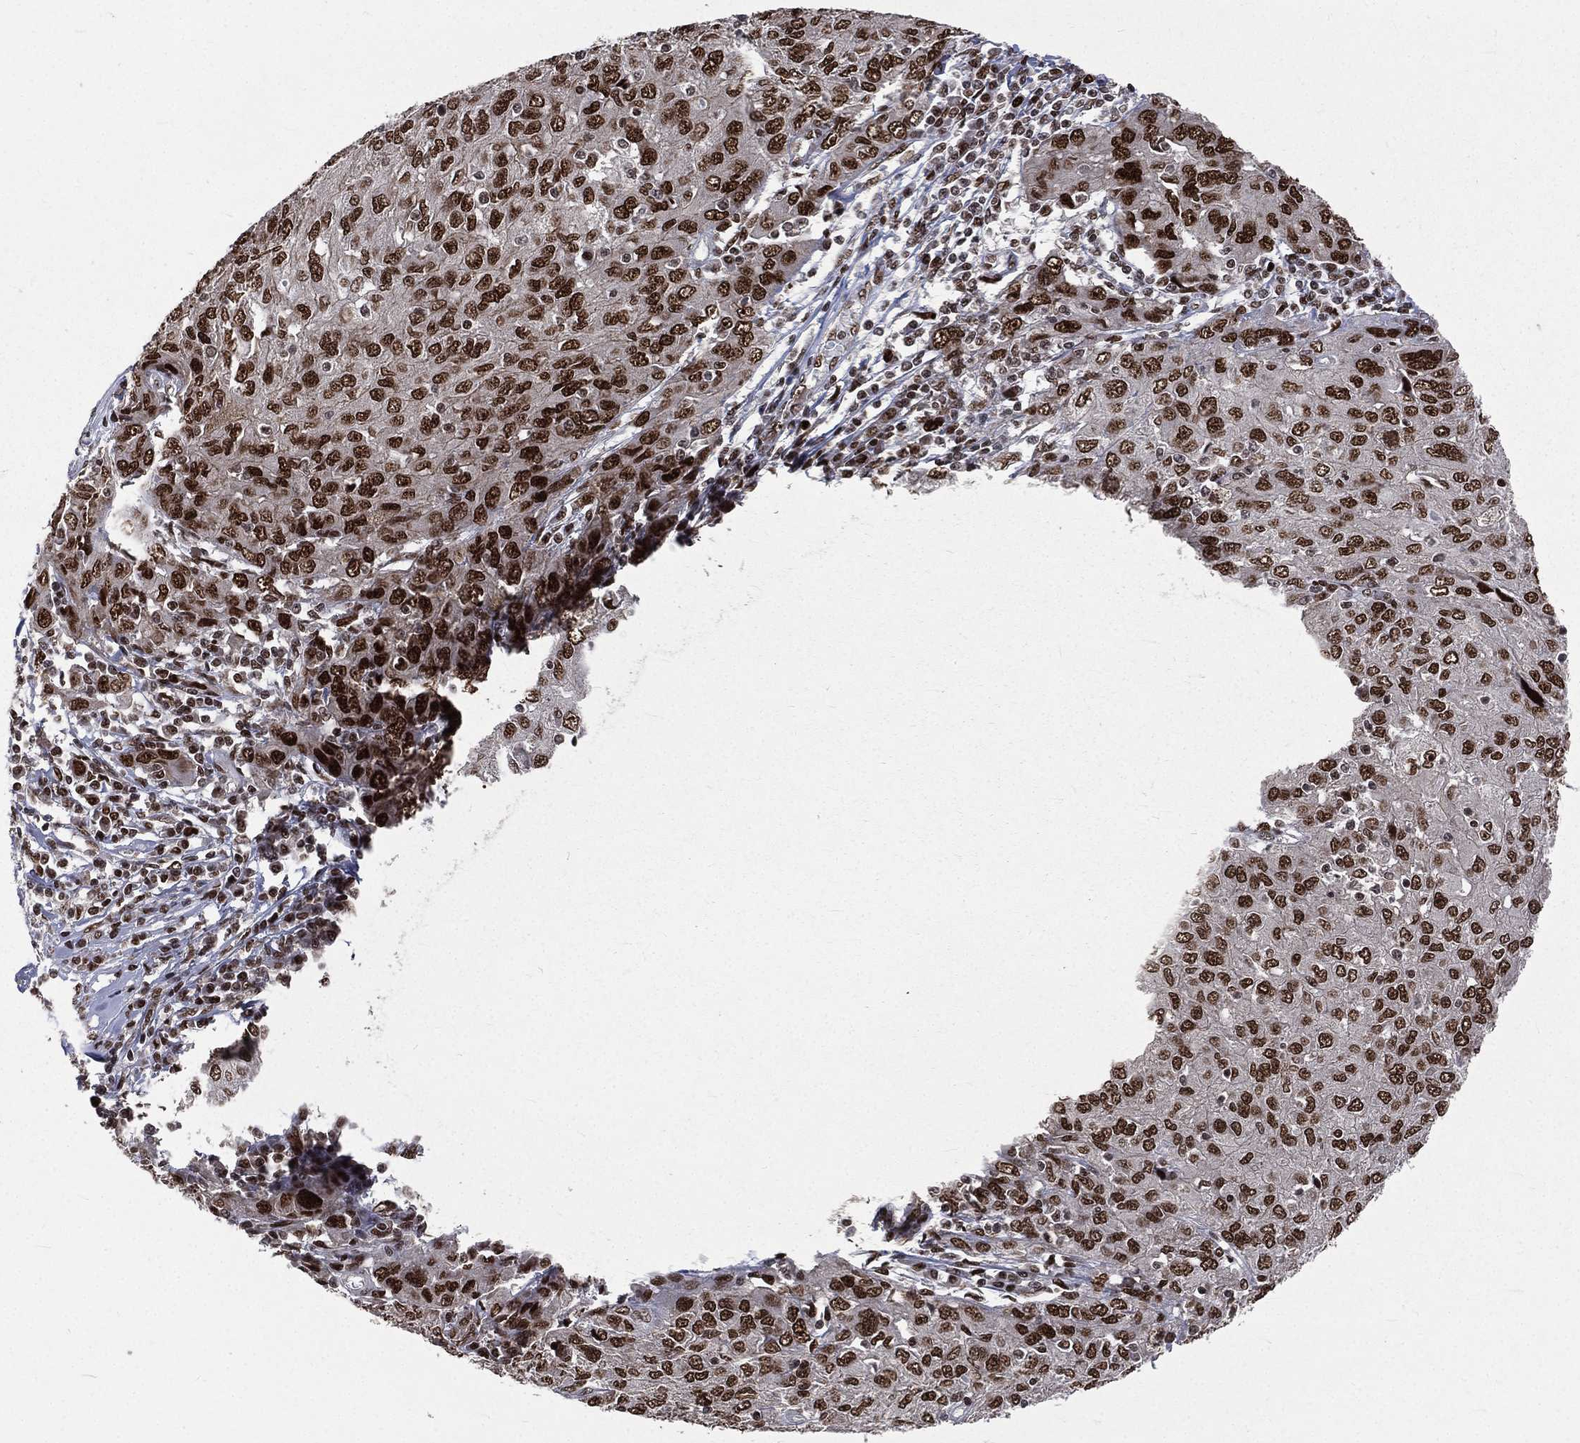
{"staining": {"intensity": "strong", "quantity": ">75%", "location": "nuclear"}, "tissue": "ovarian cancer", "cell_type": "Tumor cells", "image_type": "cancer", "snomed": [{"axis": "morphology", "description": "Carcinoma, endometroid"}, {"axis": "topography", "description": "Ovary"}], "caption": "Immunohistochemistry (IHC) staining of endometroid carcinoma (ovarian), which reveals high levels of strong nuclear positivity in about >75% of tumor cells indicating strong nuclear protein staining. The staining was performed using DAB (brown) for protein detection and nuclei were counterstained in hematoxylin (blue).", "gene": "POLB", "patient": {"sex": "female", "age": 50}}